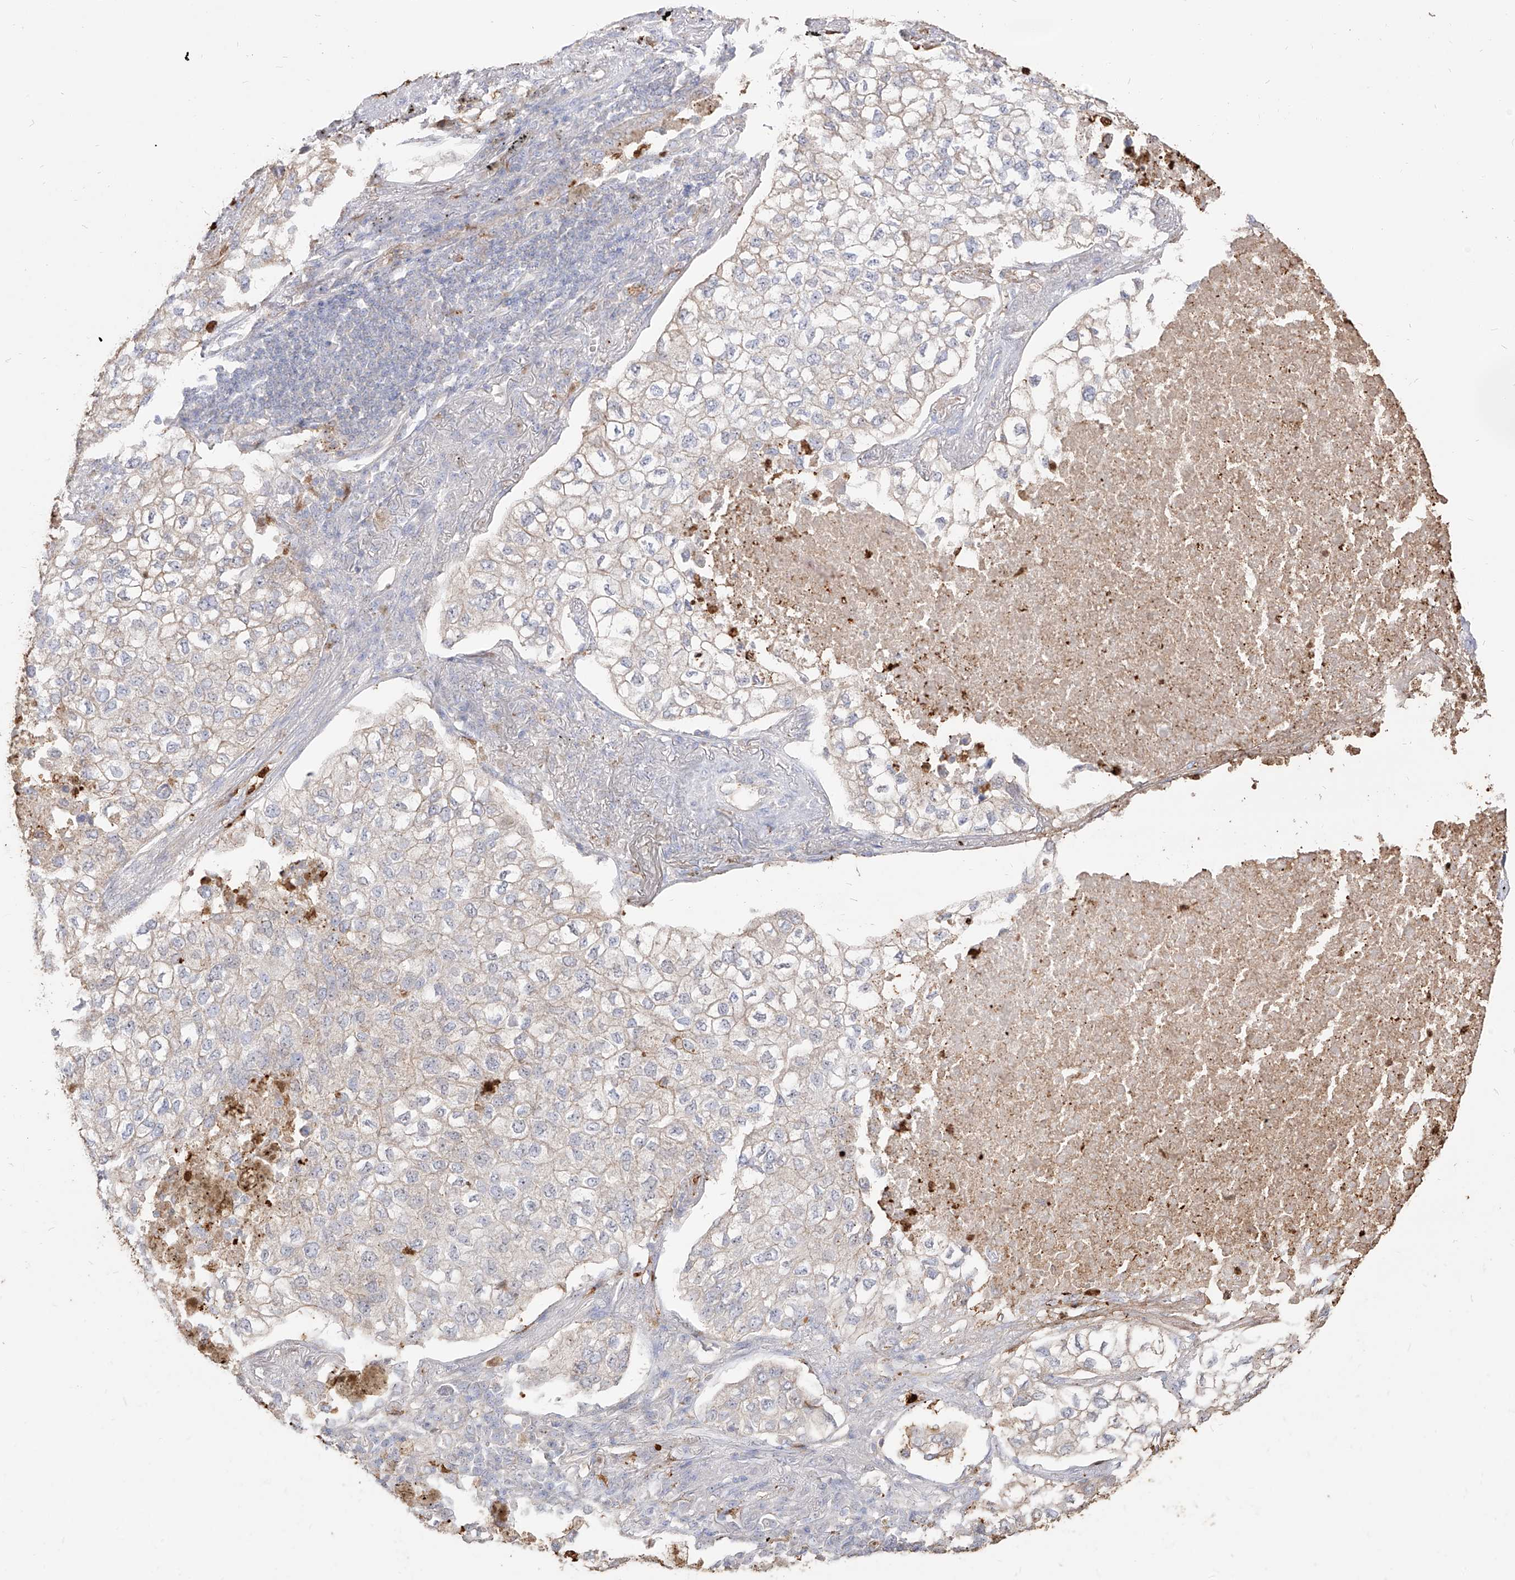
{"staining": {"intensity": "negative", "quantity": "none", "location": "none"}, "tissue": "lung cancer", "cell_type": "Tumor cells", "image_type": "cancer", "snomed": [{"axis": "morphology", "description": "Adenocarcinoma, NOS"}, {"axis": "topography", "description": "Lung"}], "caption": "IHC photomicrograph of neoplastic tissue: human lung cancer (adenocarcinoma) stained with DAB displays no significant protein staining in tumor cells.", "gene": "ZNF227", "patient": {"sex": "male", "age": 63}}